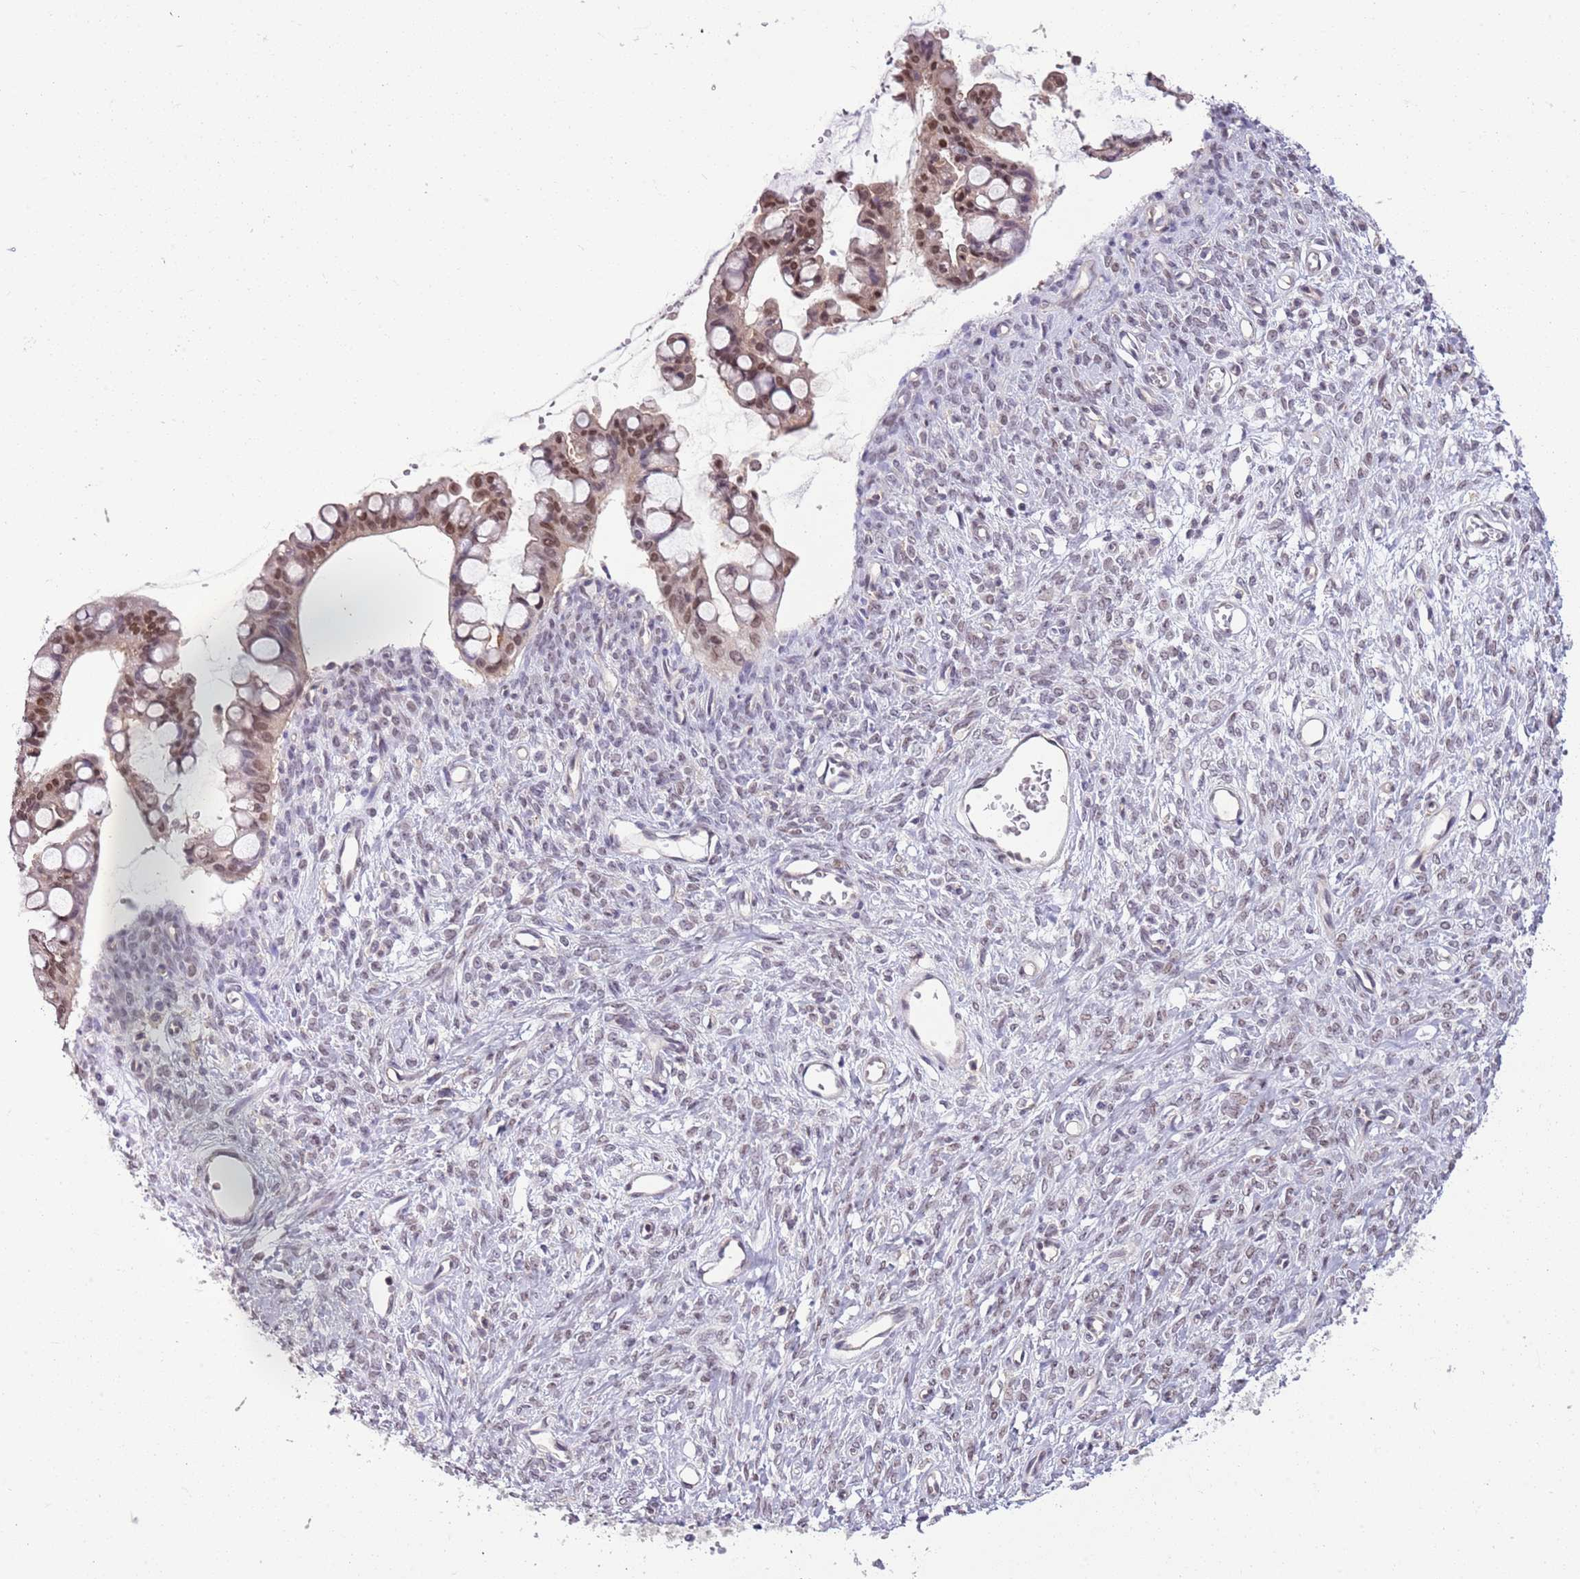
{"staining": {"intensity": "moderate", "quantity": ">75%", "location": "nuclear"}, "tissue": "ovarian cancer", "cell_type": "Tumor cells", "image_type": "cancer", "snomed": [{"axis": "morphology", "description": "Cystadenocarcinoma, mucinous, NOS"}, {"axis": "topography", "description": "Ovary"}], "caption": "Brown immunohistochemical staining in mucinous cystadenocarcinoma (ovarian) reveals moderate nuclear expression in approximately >75% of tumor cells.", "gene": "DHX32", "patient": {"sex": "female", "age": 73}}